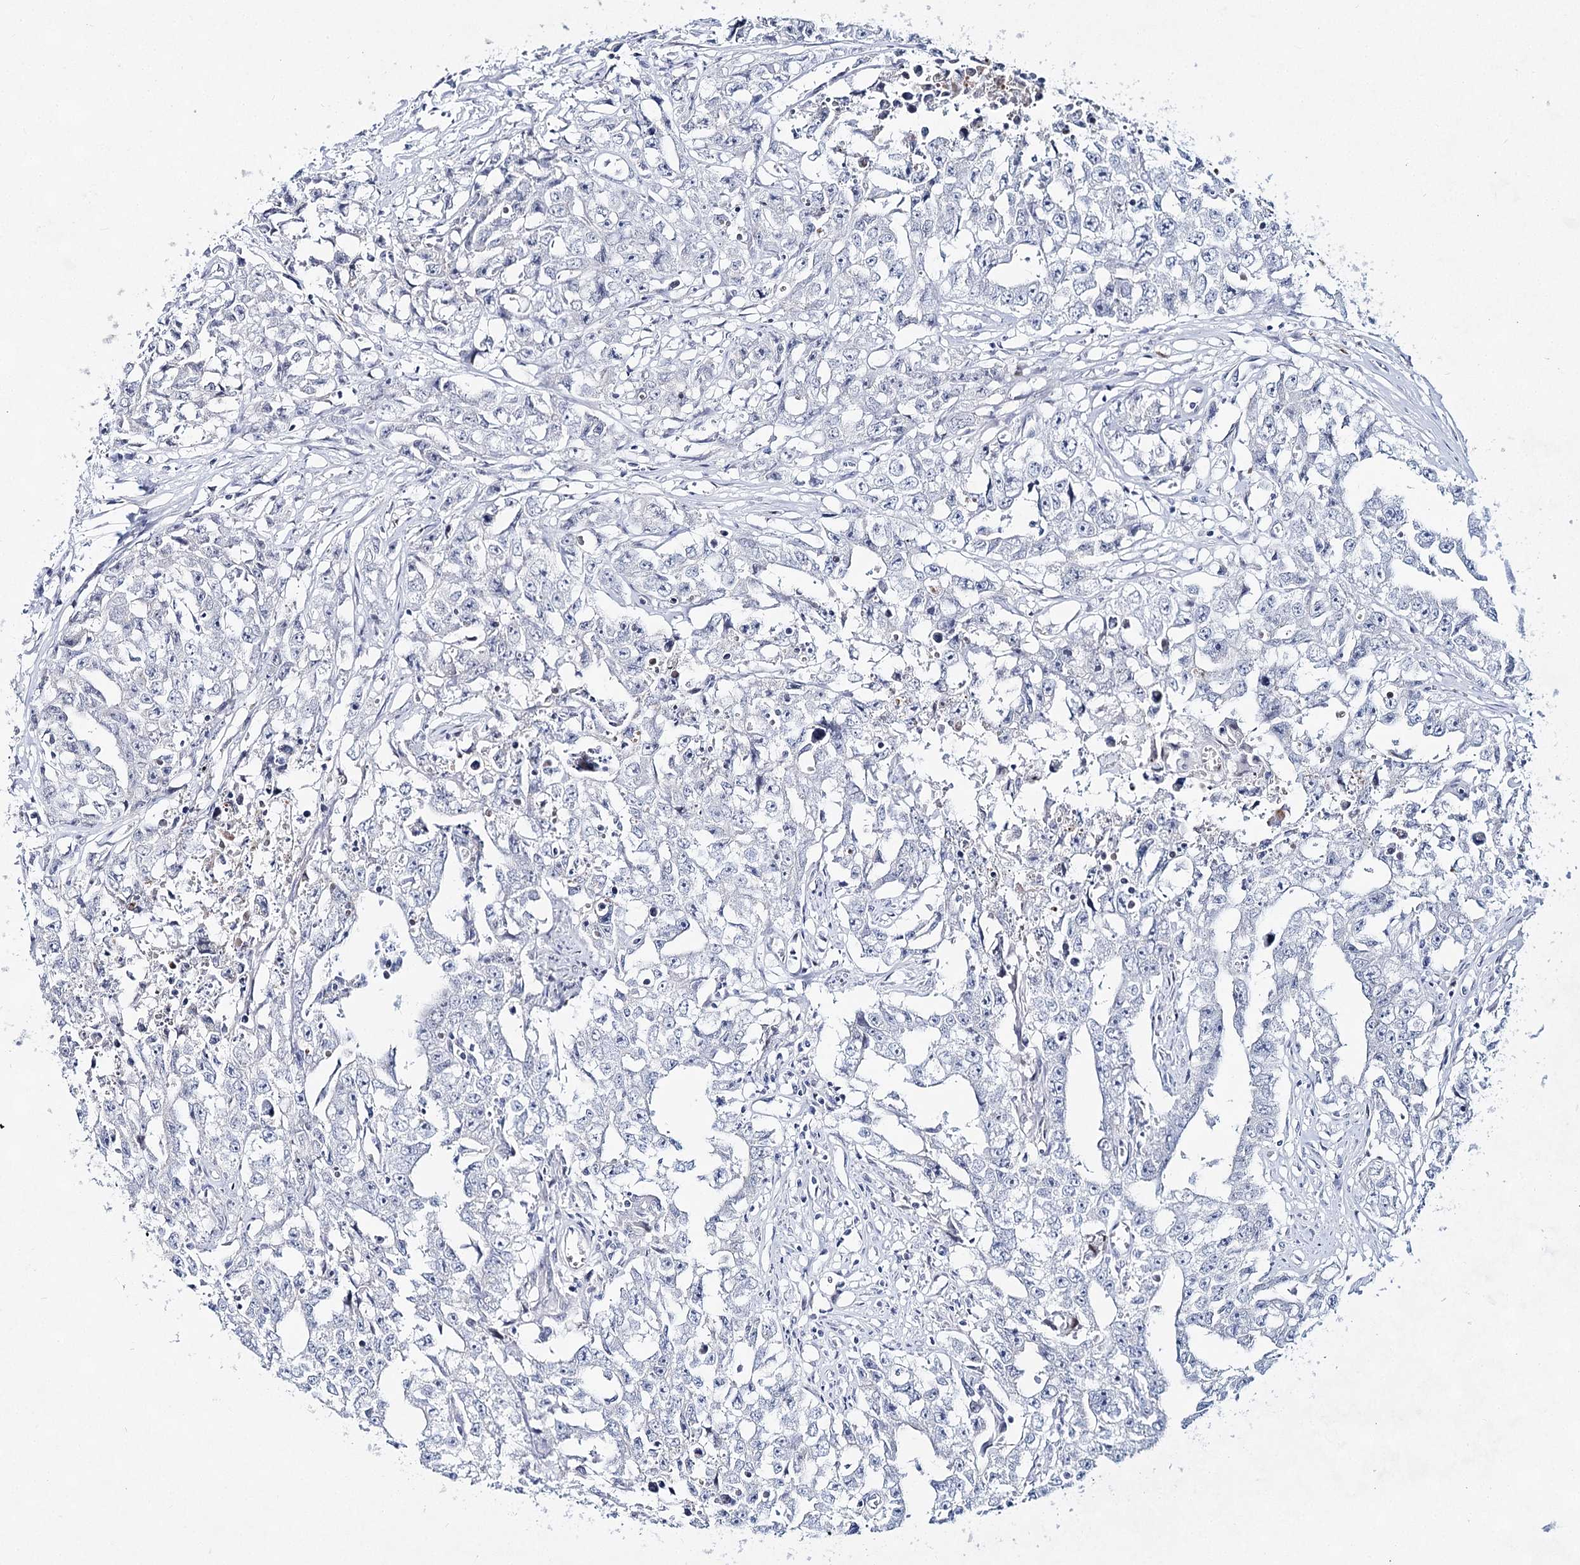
{"staining": {"intensity": "negative", "quantity": "none", "location": "none"}, "tissue": "testis cancer", "cell_type": "Tumor cells", "image_type": "cancer", "snomed": [{"axis": "morphology", "description": "Seminoma, NOS"}, {"axis": "morphology", "description": "Carcinoma, Embryonal, NOS"}, {"axis": "topography", "description": "Testis"}], "caption": "There is no significant expression in tumor cells of testis seminoma. Brightfield microscopy of immunohistochemistry (IHC) stained with DAB (3,3'-diaminobenzidine) (brown) and hematoxylin (blue), captured at high magnification.", "gene": "BPHL", "patient": {"sex": "male", "age": 43}}